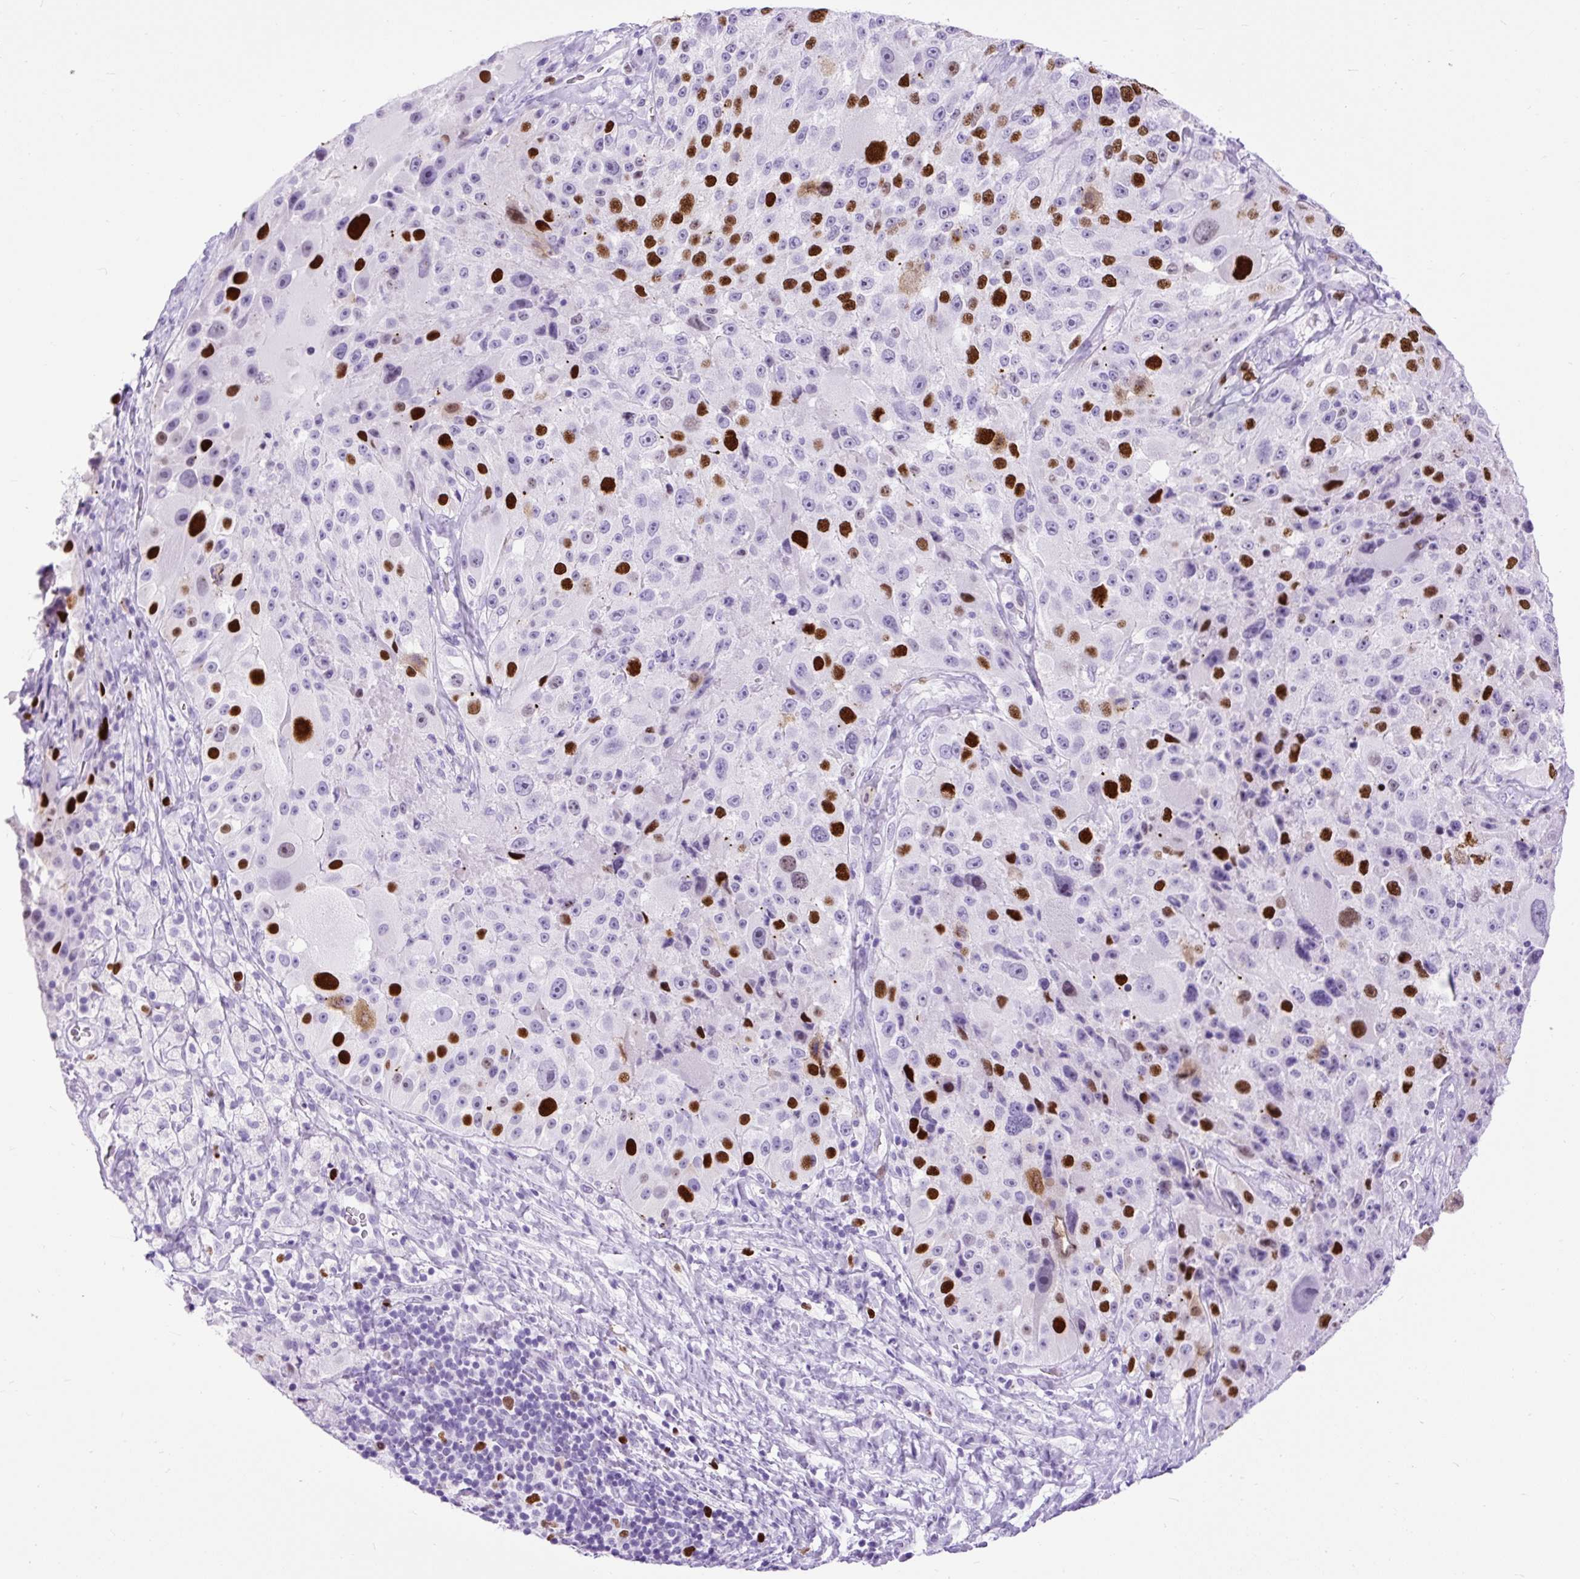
{"staining": {"intensity": "strong", "quantity": "25%-75%", "location": "nuclear"}, "tissue": "melanoma", "cell_type": "Tumor cells", "image_type": "cancer", "snomed": [{"axis": "morphology", "description": "Malignant melanoma, Metastatic site"}, {"axis": "topography", "description": "Lymph node"}], "caption": "Strong nuclear positivity for a protein is present in about 25%-75% of tumor cells of melanoma using immunohistochemistry (IHC).", "gene": "RACGAP1", "patient": {"sex": "male", "age": 62}}